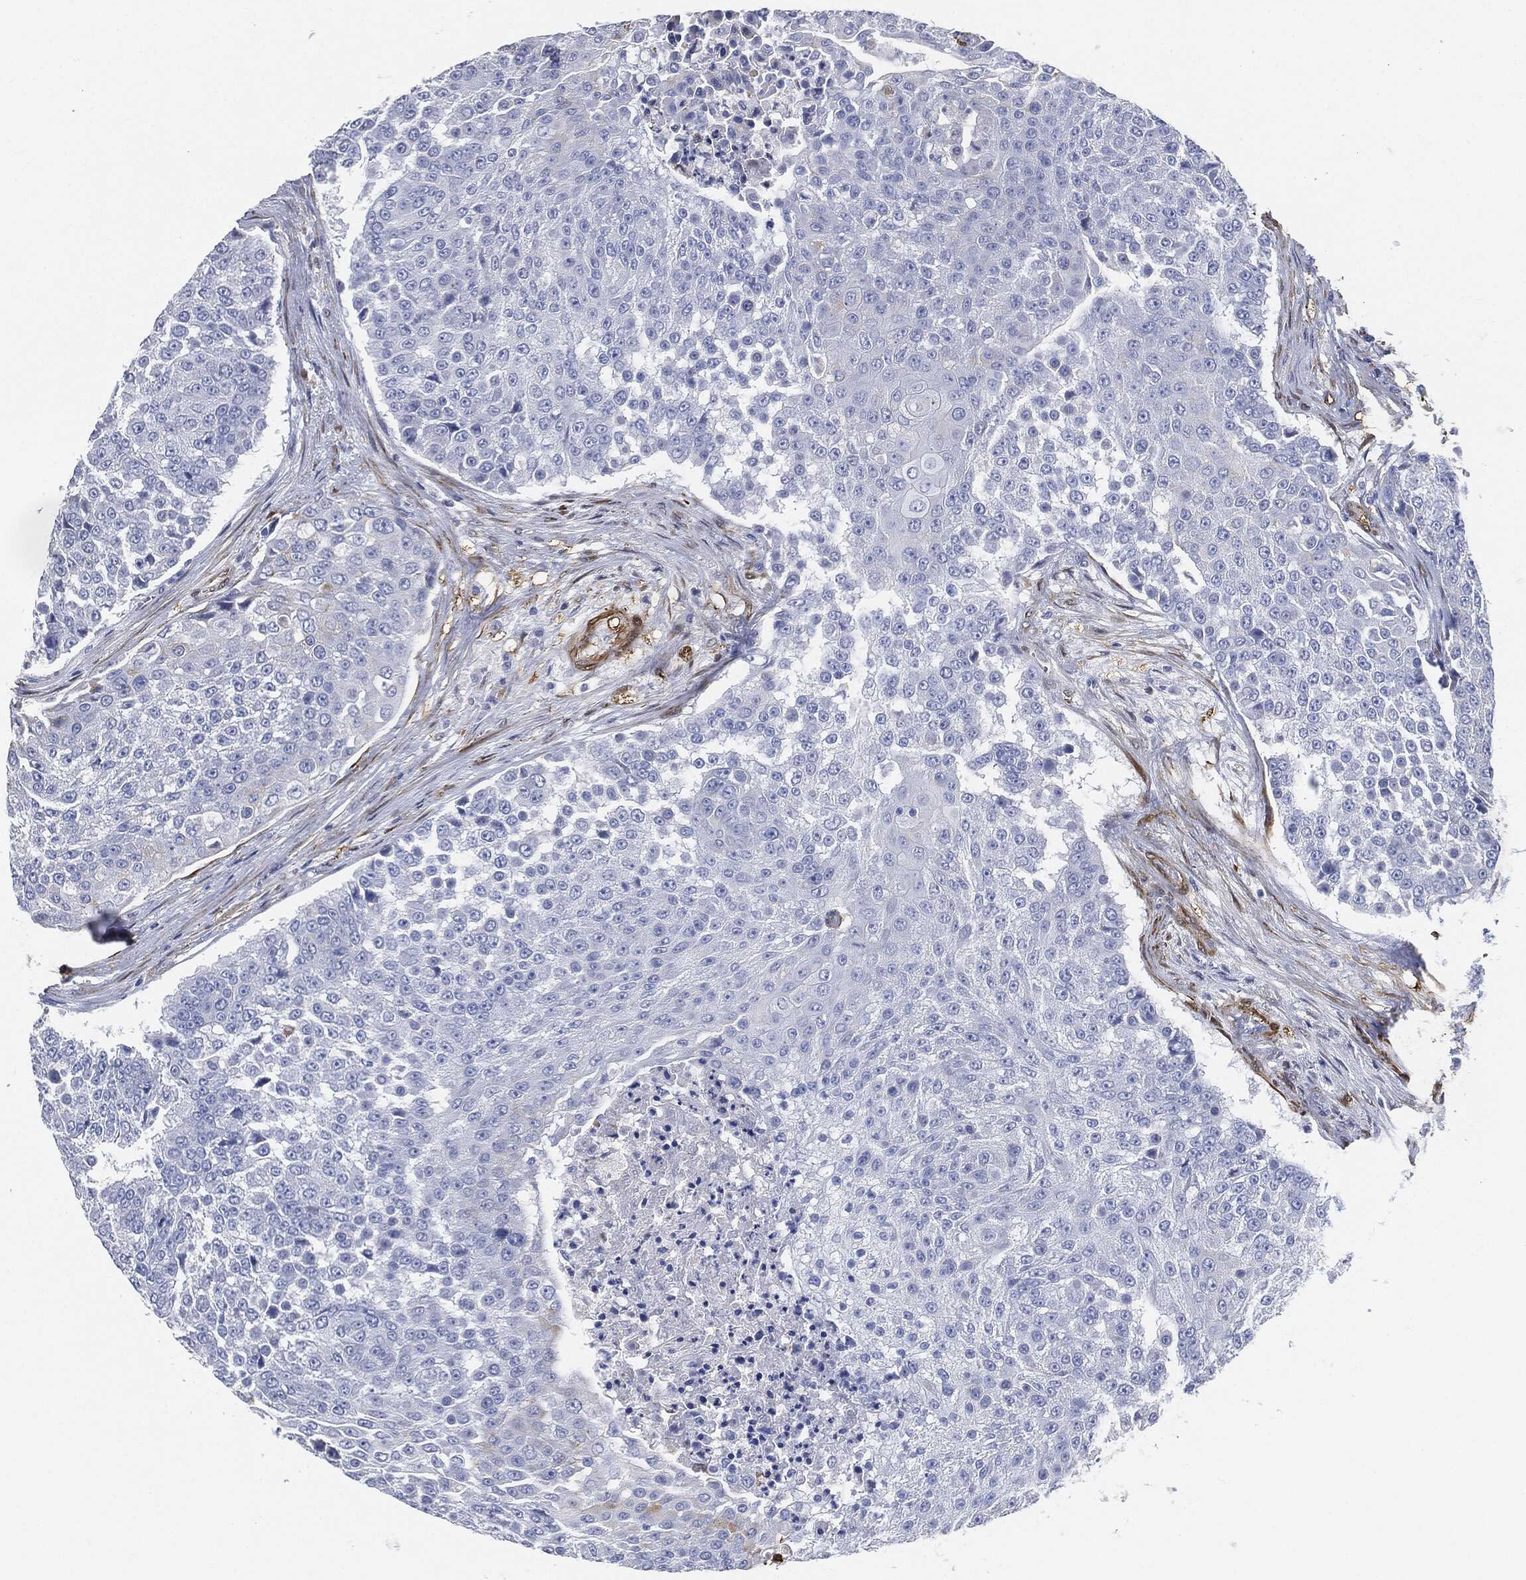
{"staining": {"intensity": "negative", "quantity": "none", "location": "none"}, "tissue": "urothelial cancer", "cell_type": "Tumor cells", "image_type": "cancer", "snomed": [{"axis": "morphology", "description": "Urothelial carcinoma, High grade"}, {"axis": "topography", "description": "Urinary bladder"}], "caption": "Immunohistochemical staining of human urothelial carcinoma (high-grade) shows no significant staining in tumor cells. (Stains: DAB immunohistochemistry with hematoxylin counter stain, Microscopy: brightfield microscopy at high magnification).", "gene": "TAGLN", "patient": {"sex": "female", "age": 63}}